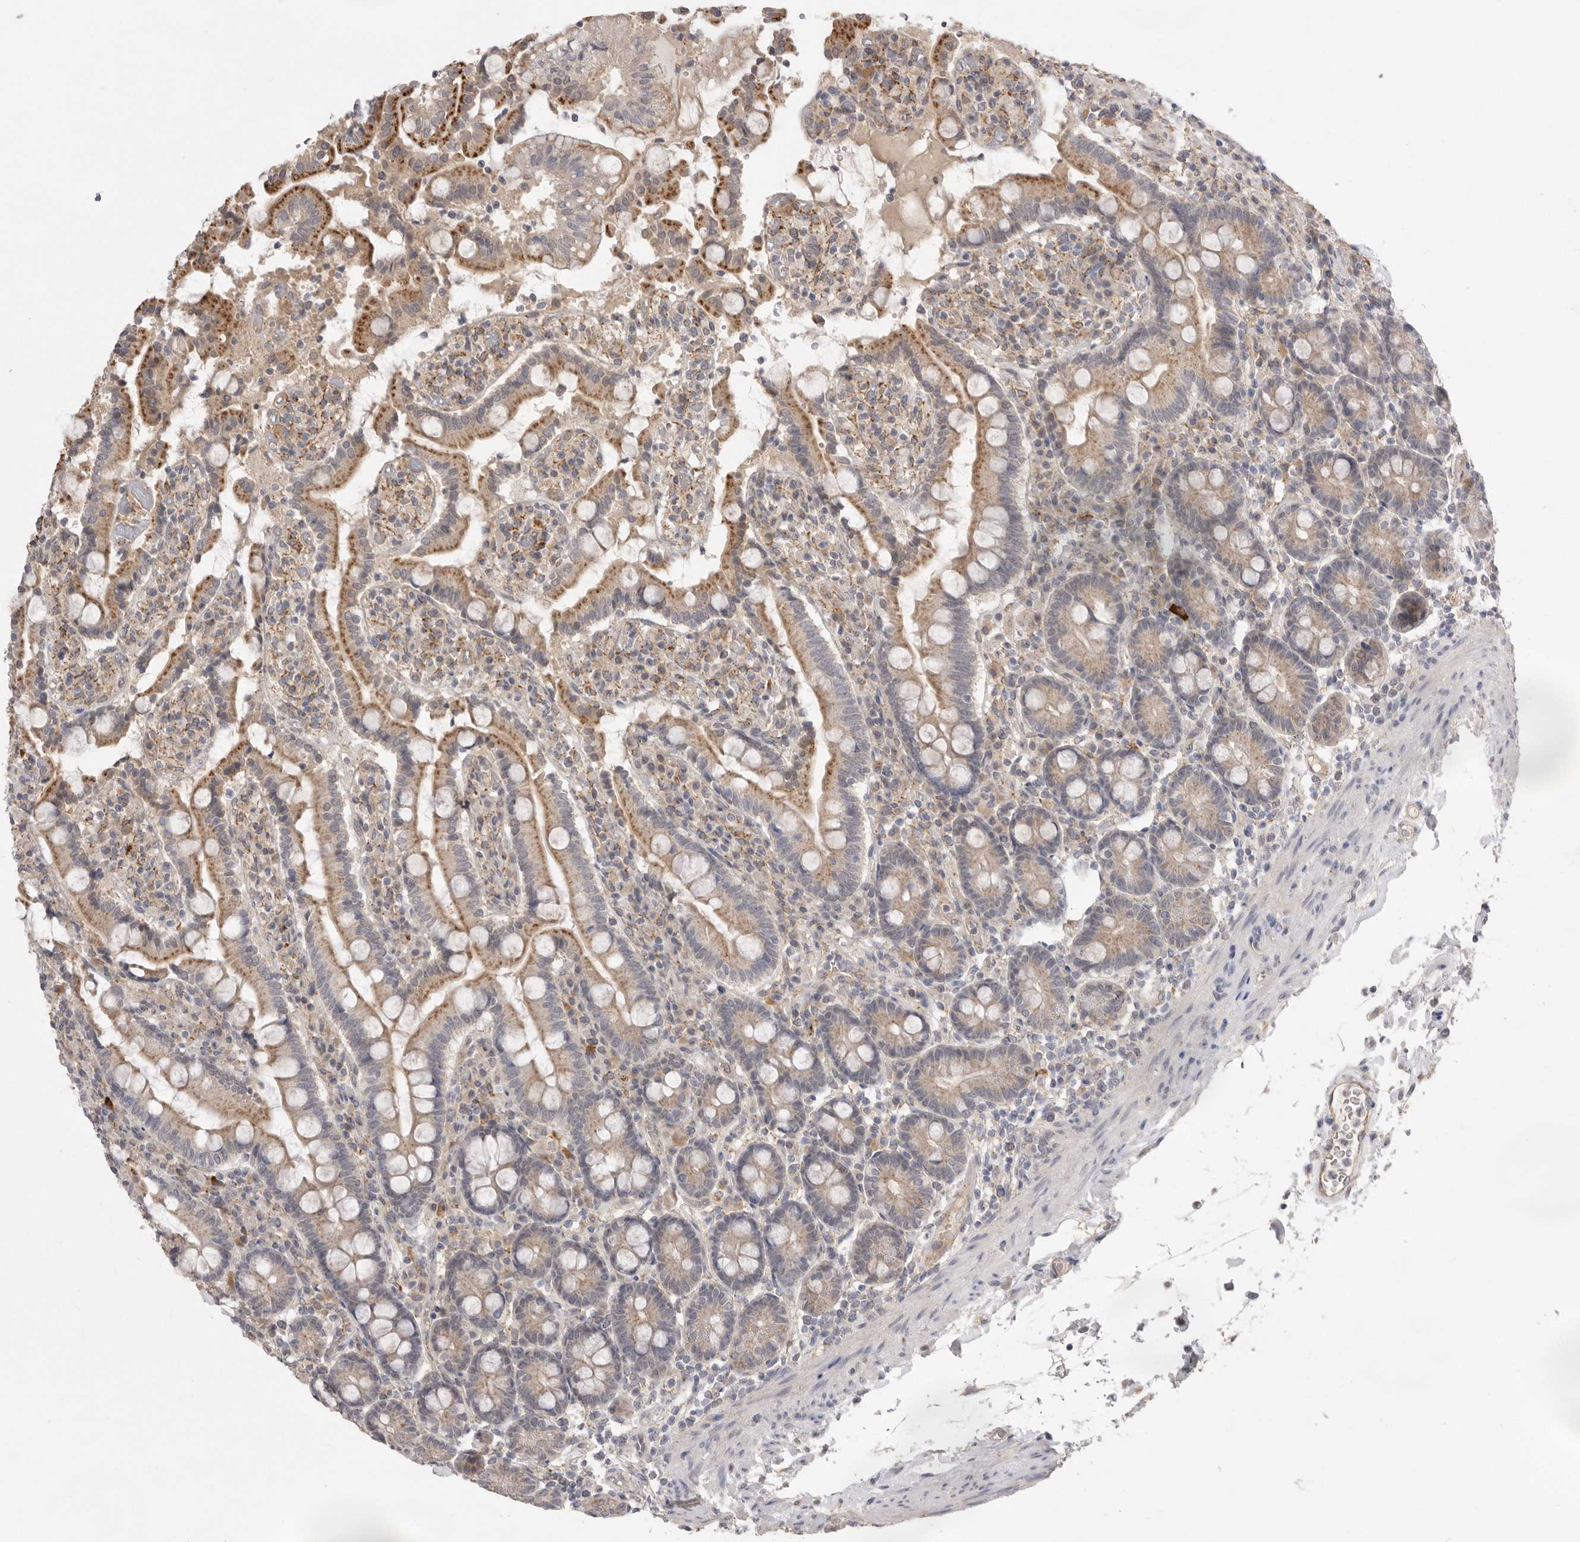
{"staining": {"intensity": "moderate", "quantity": ">75%", "location": "cytoplasmic/membranous"}, "tissue": "duodenum", "cell_type": "Glandular cells", "image_type": "normal", "snomed": [{"axis": "morphology", "description": "Normal tissue, NOS"}, {"axis": "topography", "description": "Small intestine, NOS"}], "caption": "Protein staining by IHC reveals moderate cytoplasmic/membranous staining in approximately >75% of glandular cells in unremarkable duodenum.", "gene": "TLR3", "patient": {"sex": "female", "age": 71}}